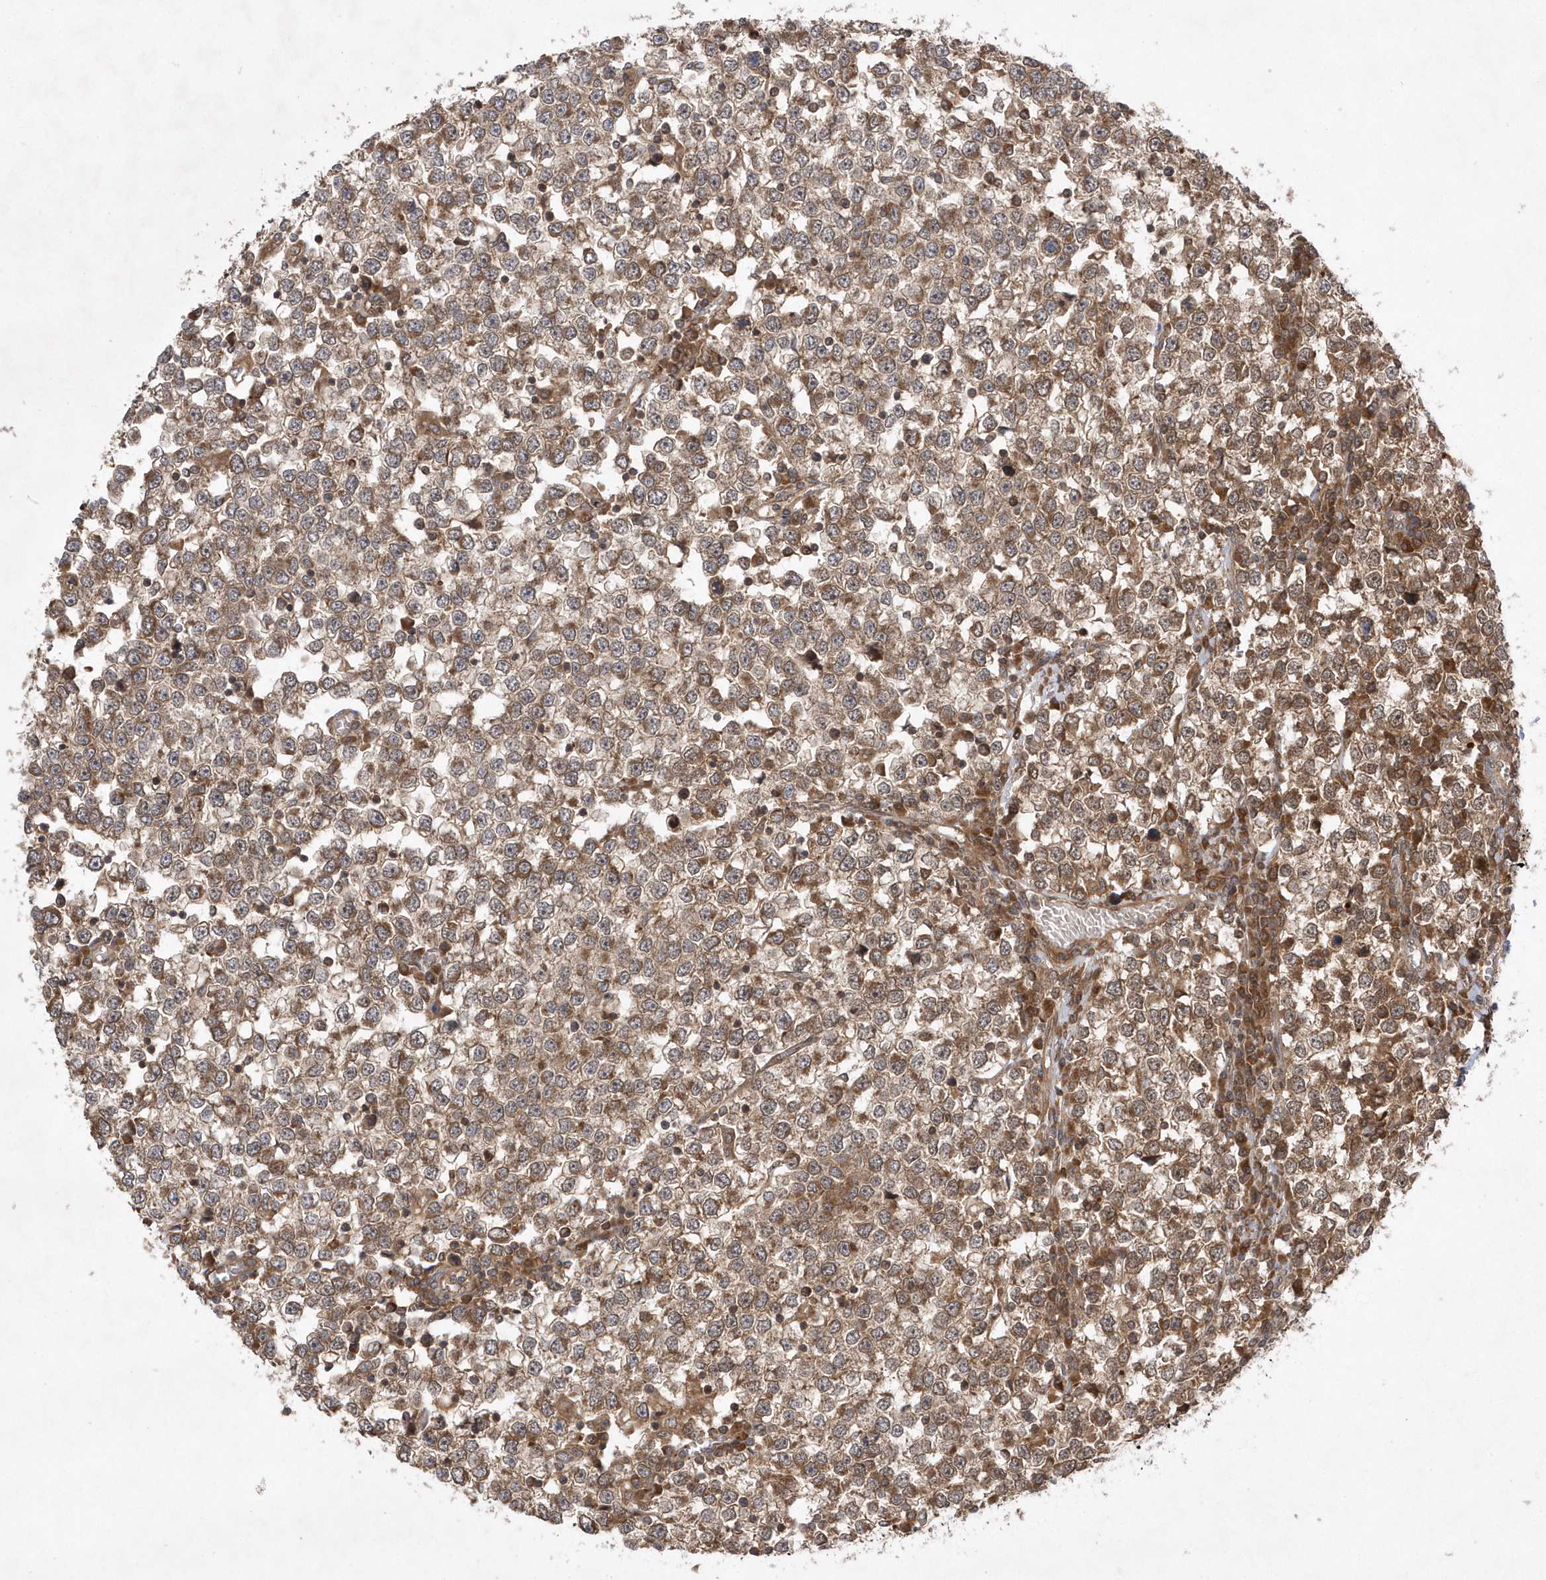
{"staining": {"intensity": "moderate", "quantity": ">75%", "location": "cytoplasmic/membranous"}, "tissue": "testis cancer", "cell_type": "Tumor cells", "image_type": "cancer", "snomed": [{"axis": "morphology", "description": "Seminoma, NOS"}, {"axis": "topography", "description": "Testis"}], "caption": "There is medium levels of moderate cytoplasmic/membranous expression in tumor cells of testis seminoma, as demonstrated by immunohistochemical staining (brown color).", "gene": "GFM2", "patient": {"sex": "male", "age": 65}}